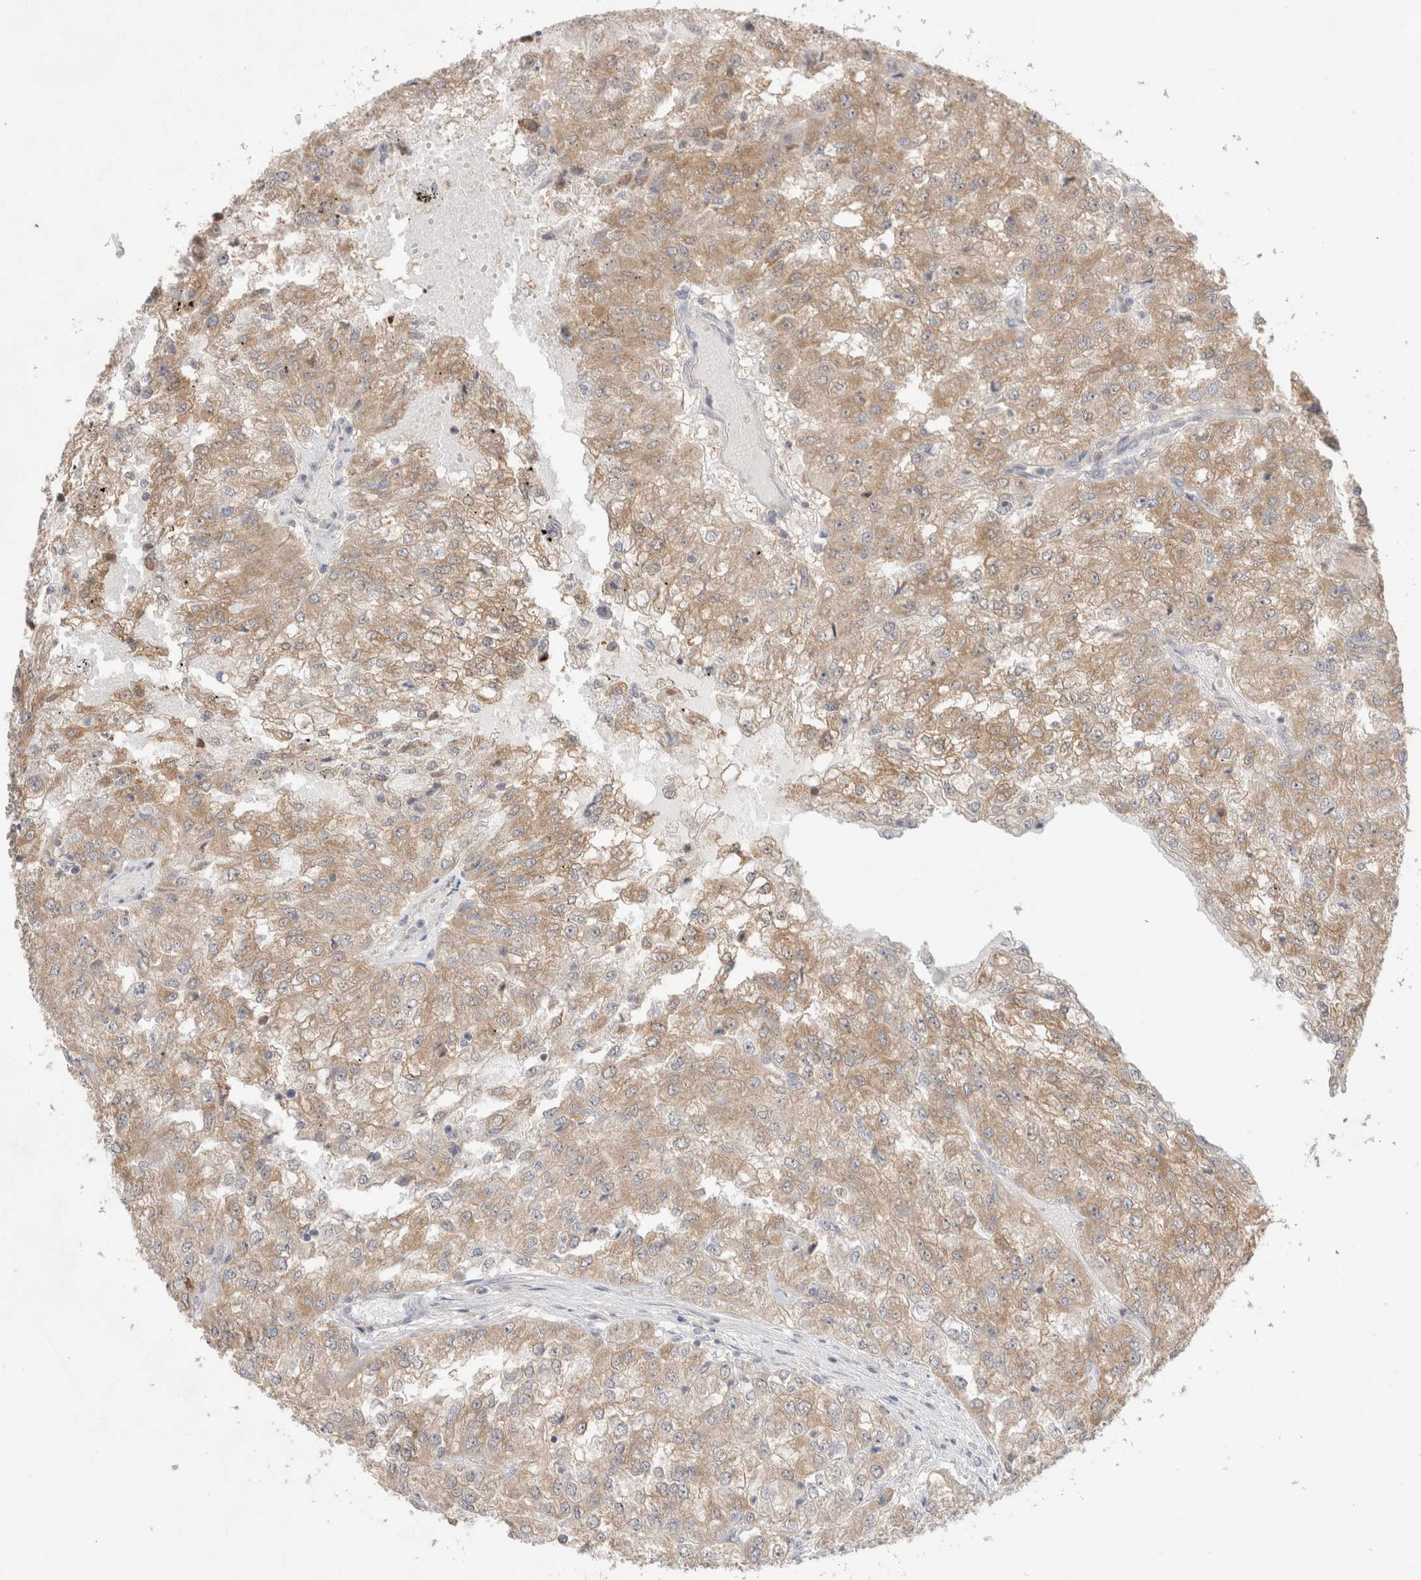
{"staining": {"intensity": "moderate", "quantity": ">75%", "location": "cytoplasmic/membranous"}, "tissue": "renal cancer", "cell_type": "Tumor cells", "image_type": "cancer", "snomed": [{"axis": "morphology", "description": "Adenocarcinoma, NOS"}, {"axis": "topography", "description": "Kidney"}], "caption": "Moderate cytoplasmic/membranous protein expression is seen in about >75% of tumor cells in renal adenocarcinoma.", "gene": "SLC29A1", "patient": {"sex": "female", "age": 54}}